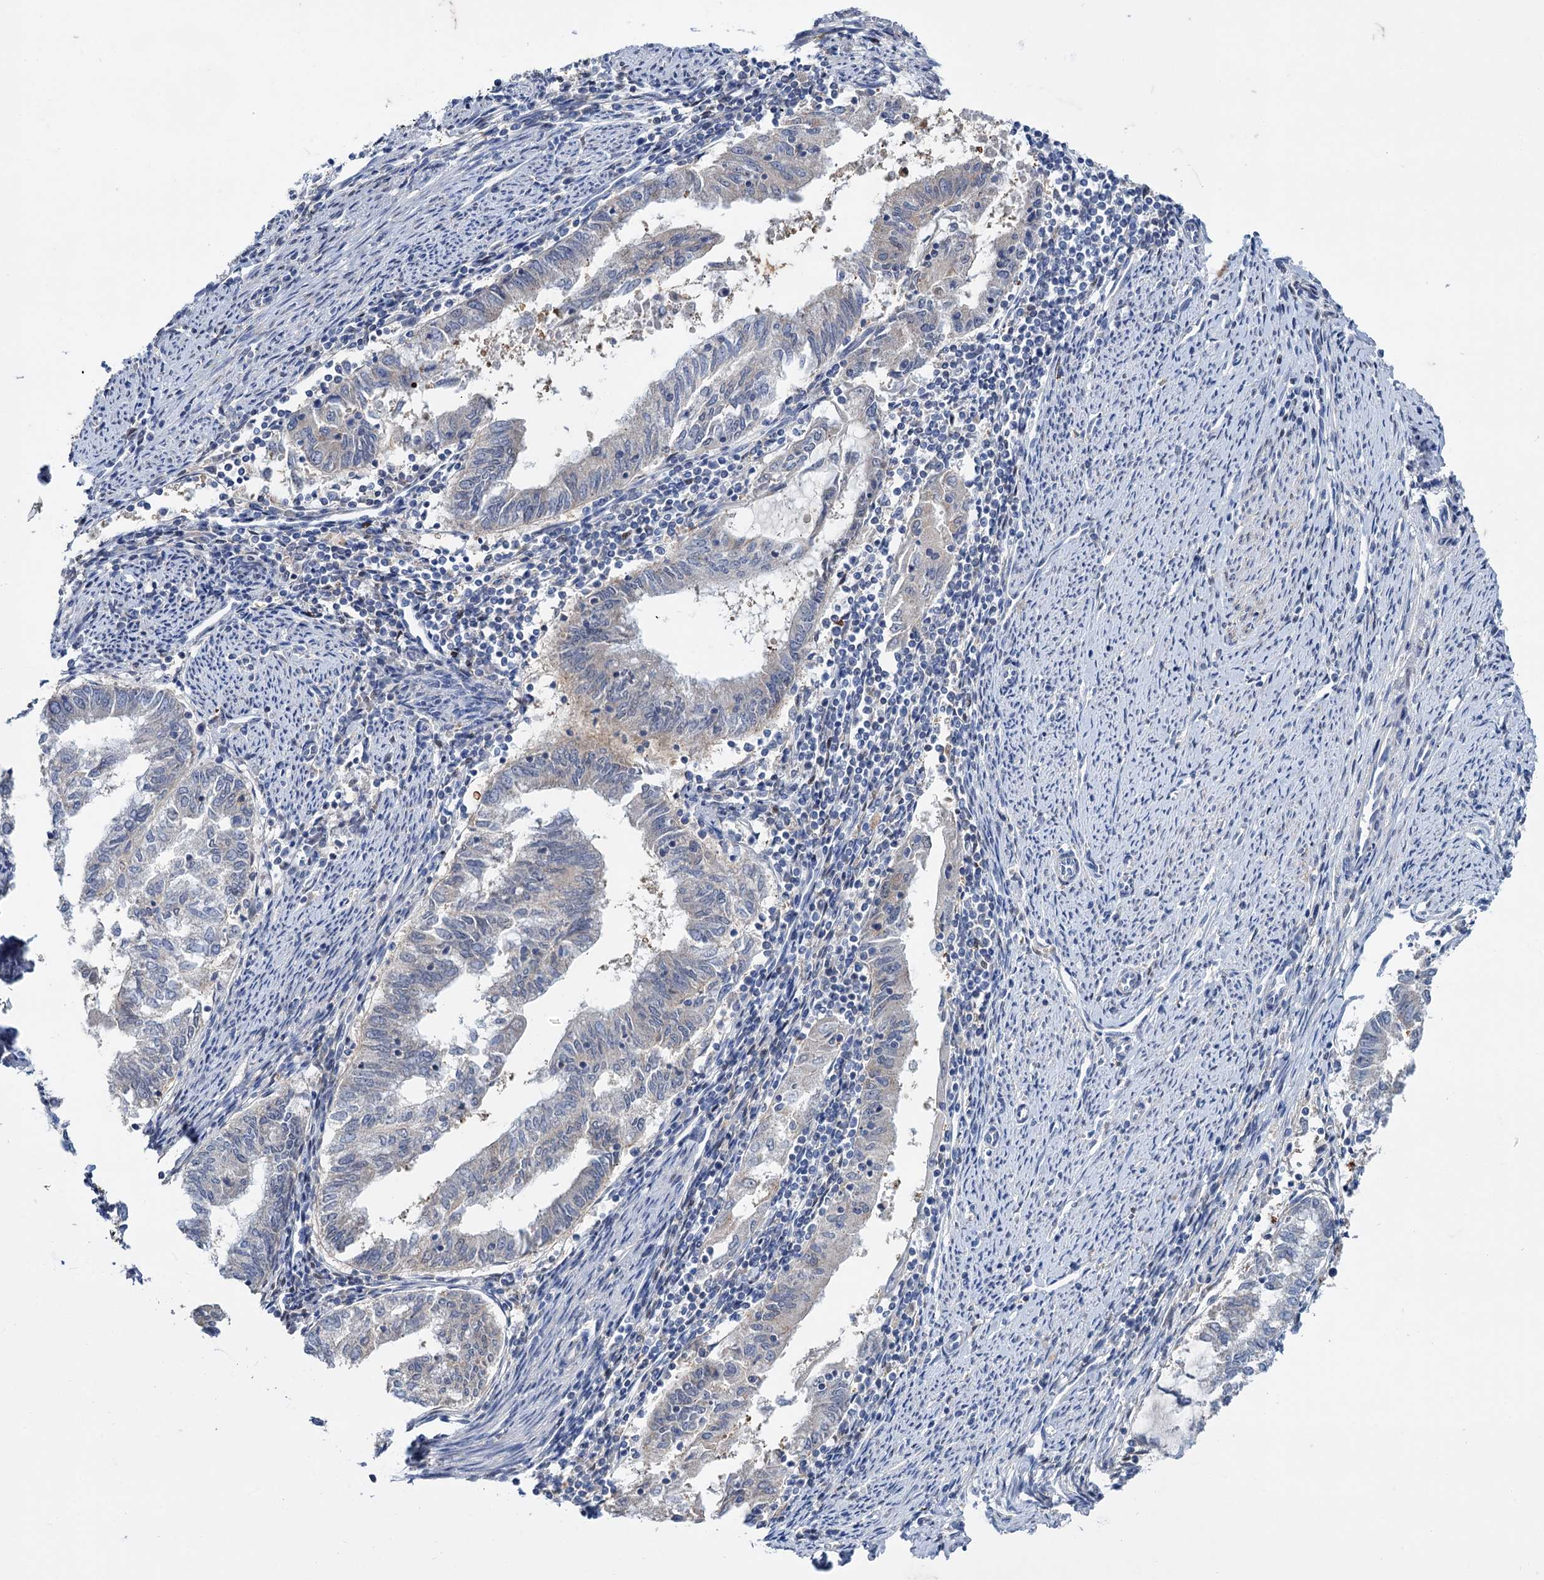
{"staining": {"intensity": "negative", "quantity": "none", "location": "none"}, "tissue": "endometrial cancer", "cell_type": "Tumor cells", "image_type": "cancer", "snomed": [{"axis": "morphology", "description": "Adenocarcinoma, NOS"}, {"axis": "topography", "description": "Endometrium"}], "caption": "Tumor cells show no significant staining in endometrial adenocarcinoma. Nuclei are stained in blue.", "gene": "MID1IP1", "patient": {"sex": "female", "age": 79}}